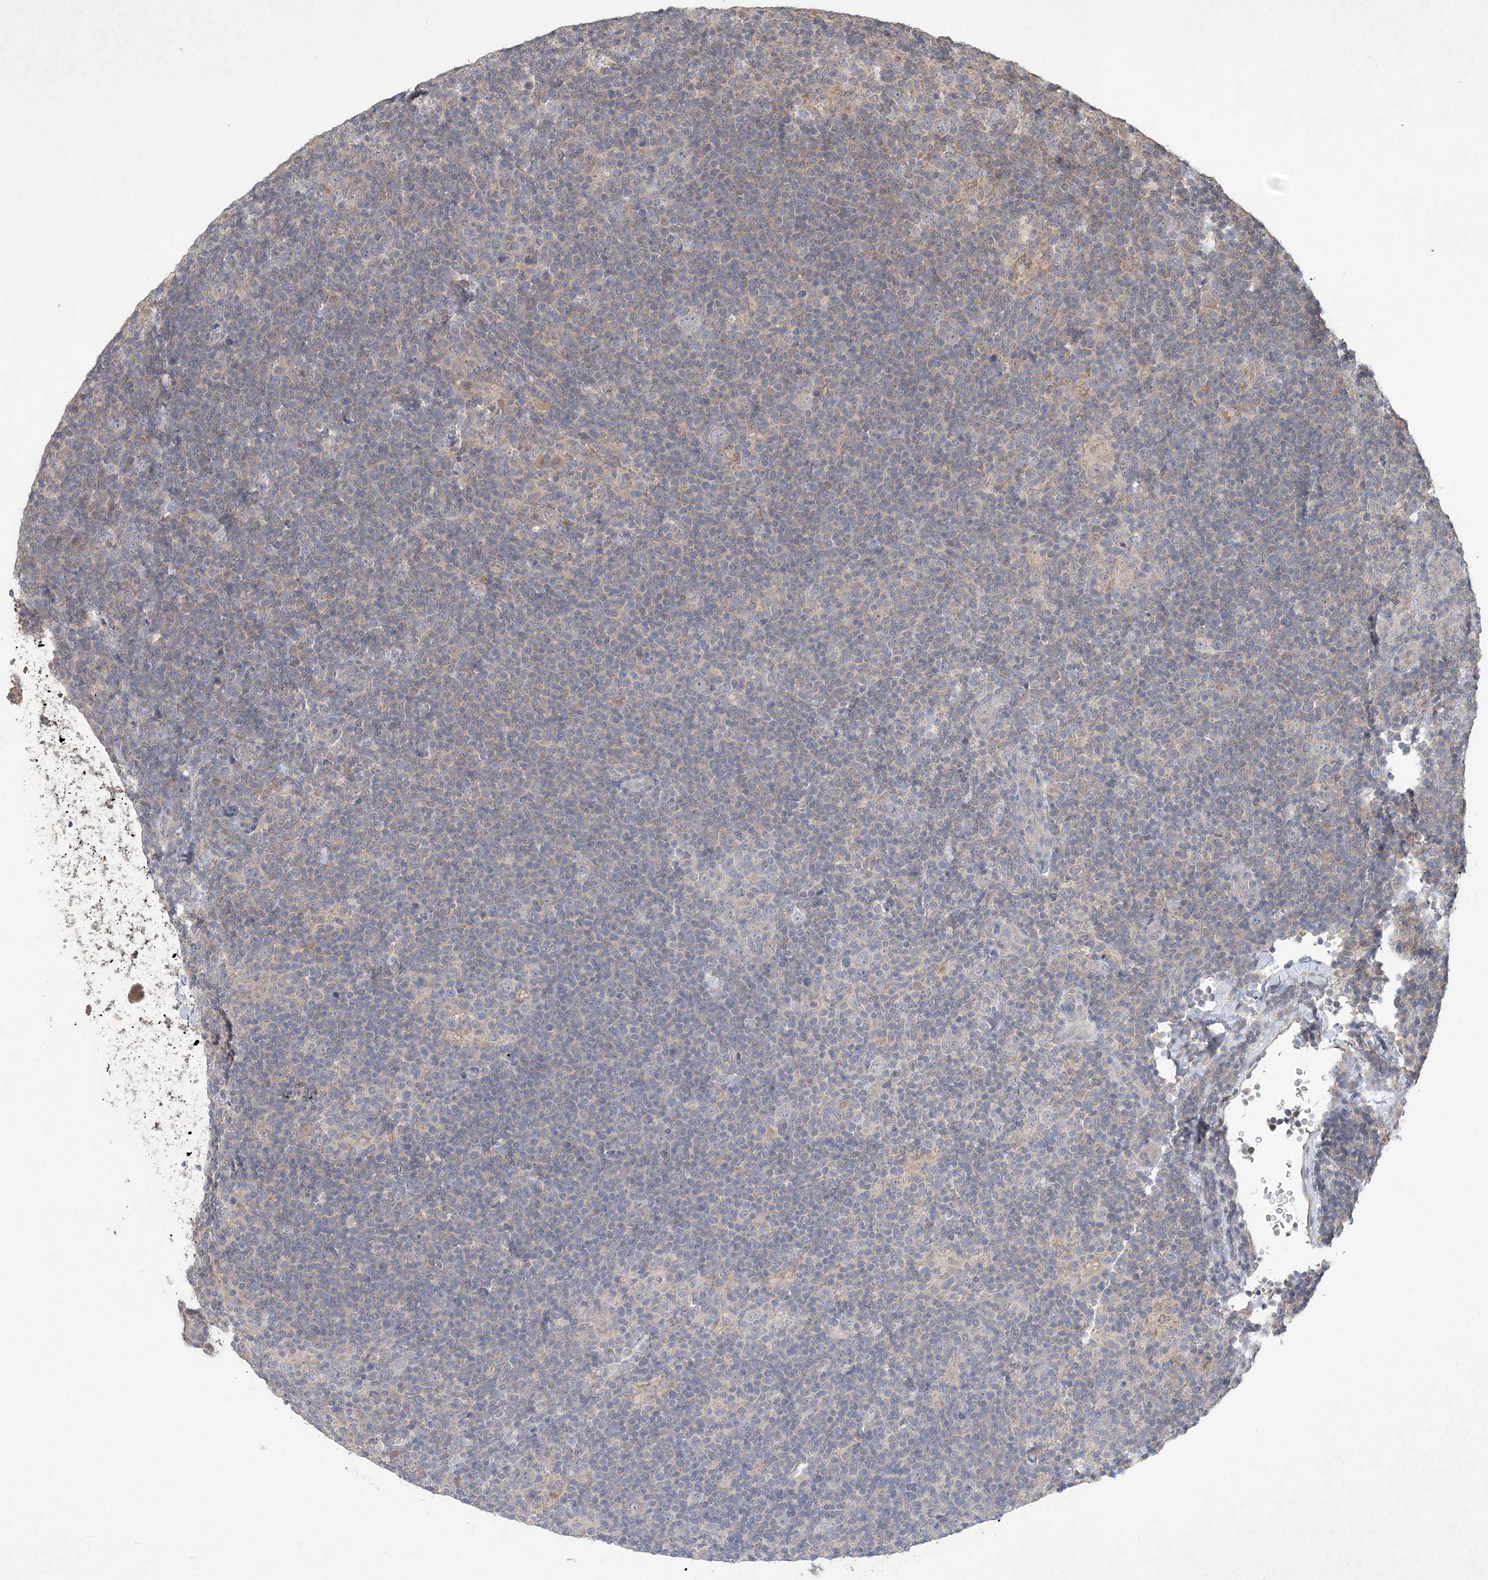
{"staining": {"intensity": "negative", "quantity": "none", "location": "none"}, "tissue": "lymphoma", "cell_type": "Tumor cells", "image_type": "cancer", "snomed": [{"axis": "morphology", "description": "Hodgkin's disease, NOS"}, {"axis": "topography", "description": "Lymph node"}], "caption": "High power microscopy image of an IHC image of Hodgkin's disease, revealing no significant staining in tumor cells.", "gene": "AKR7A2", "patient": {"sex": "female", "age": 57}}